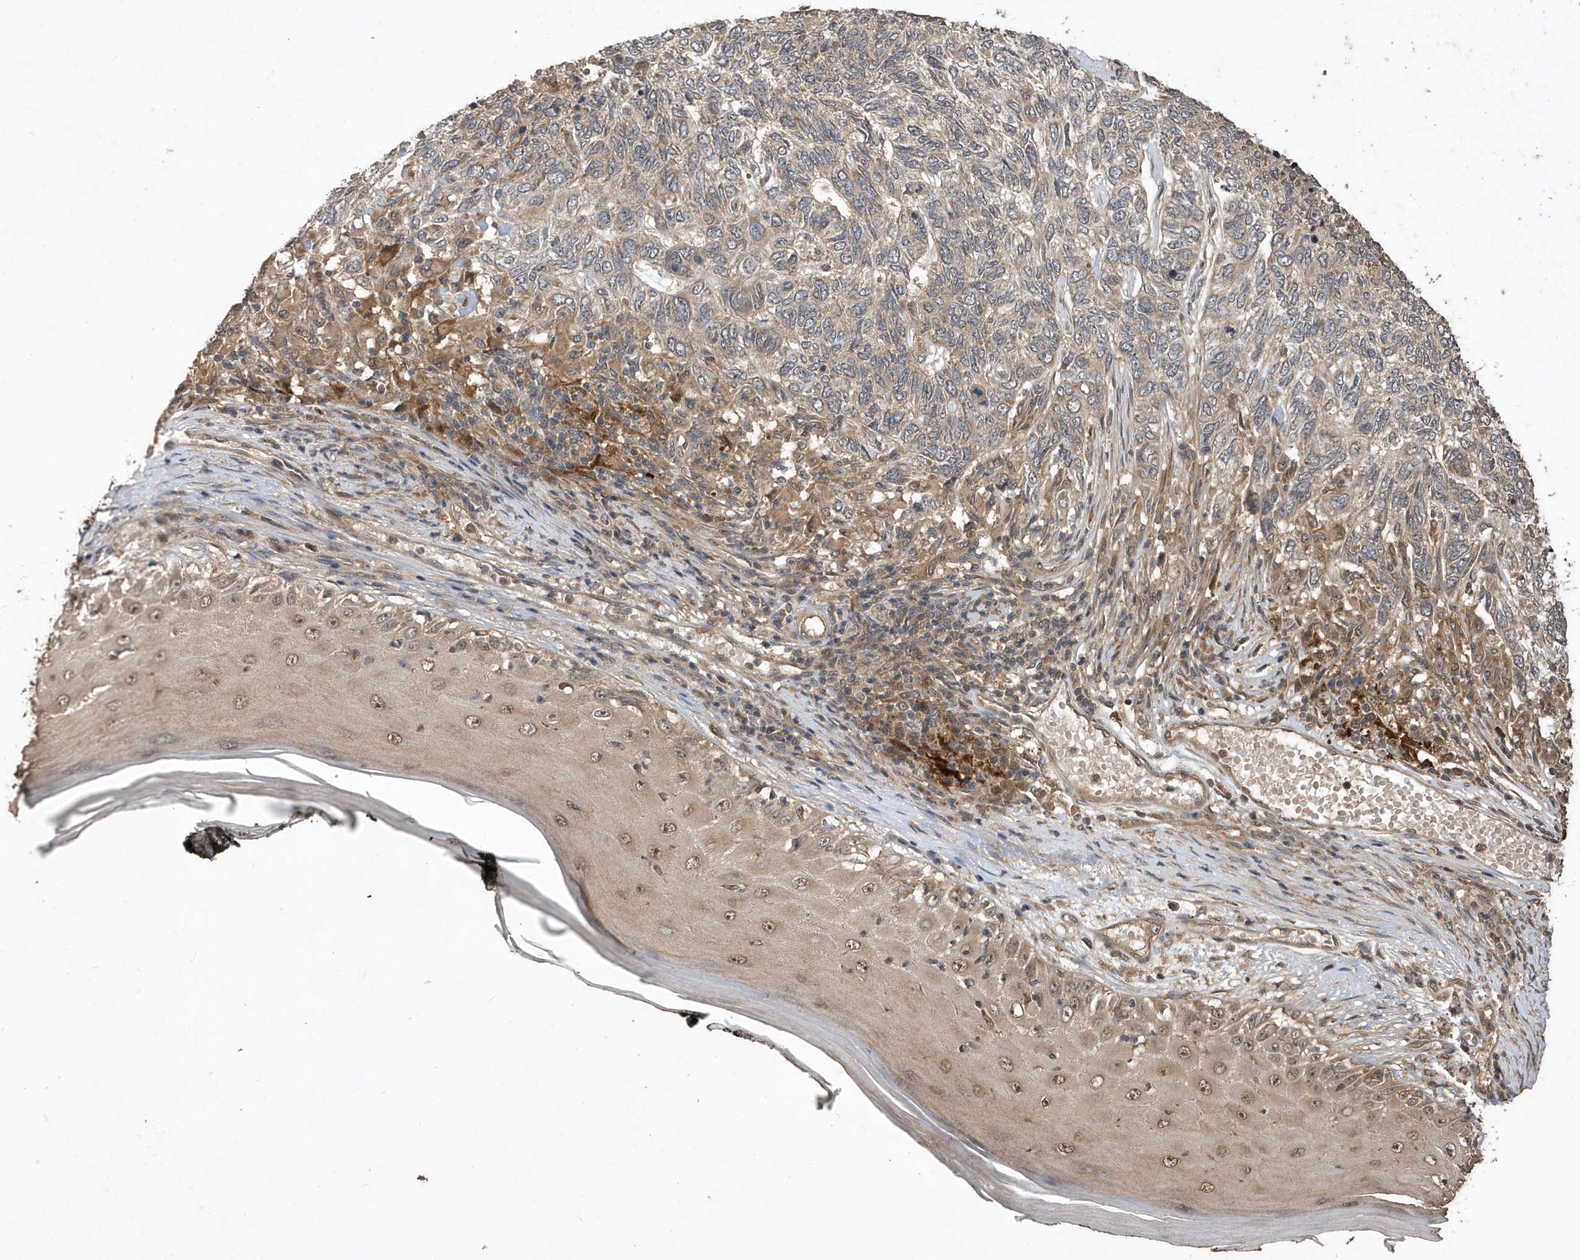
{"staining": {"intensity": "weak", "quantity": "25%-75%", "location": "cytoplasmic/membranous"}, "tissue": "skin cancer", "cell_type": "Tumor cells", "image_type": "cancer", "snomed": [{"axis": "morphology", "description": "Basal cell carcinoma"}, {"axis": "topography", "description": "Skin"}], "caption": "This is an image of immunohistochemistry staining of skin cancer (basal cell carcinoma), which shows weak expression in the cytoplasmic/membranous of tumor cells.", "gene": "WASHC5", "patient": {"sex": "female", "age": 65}}